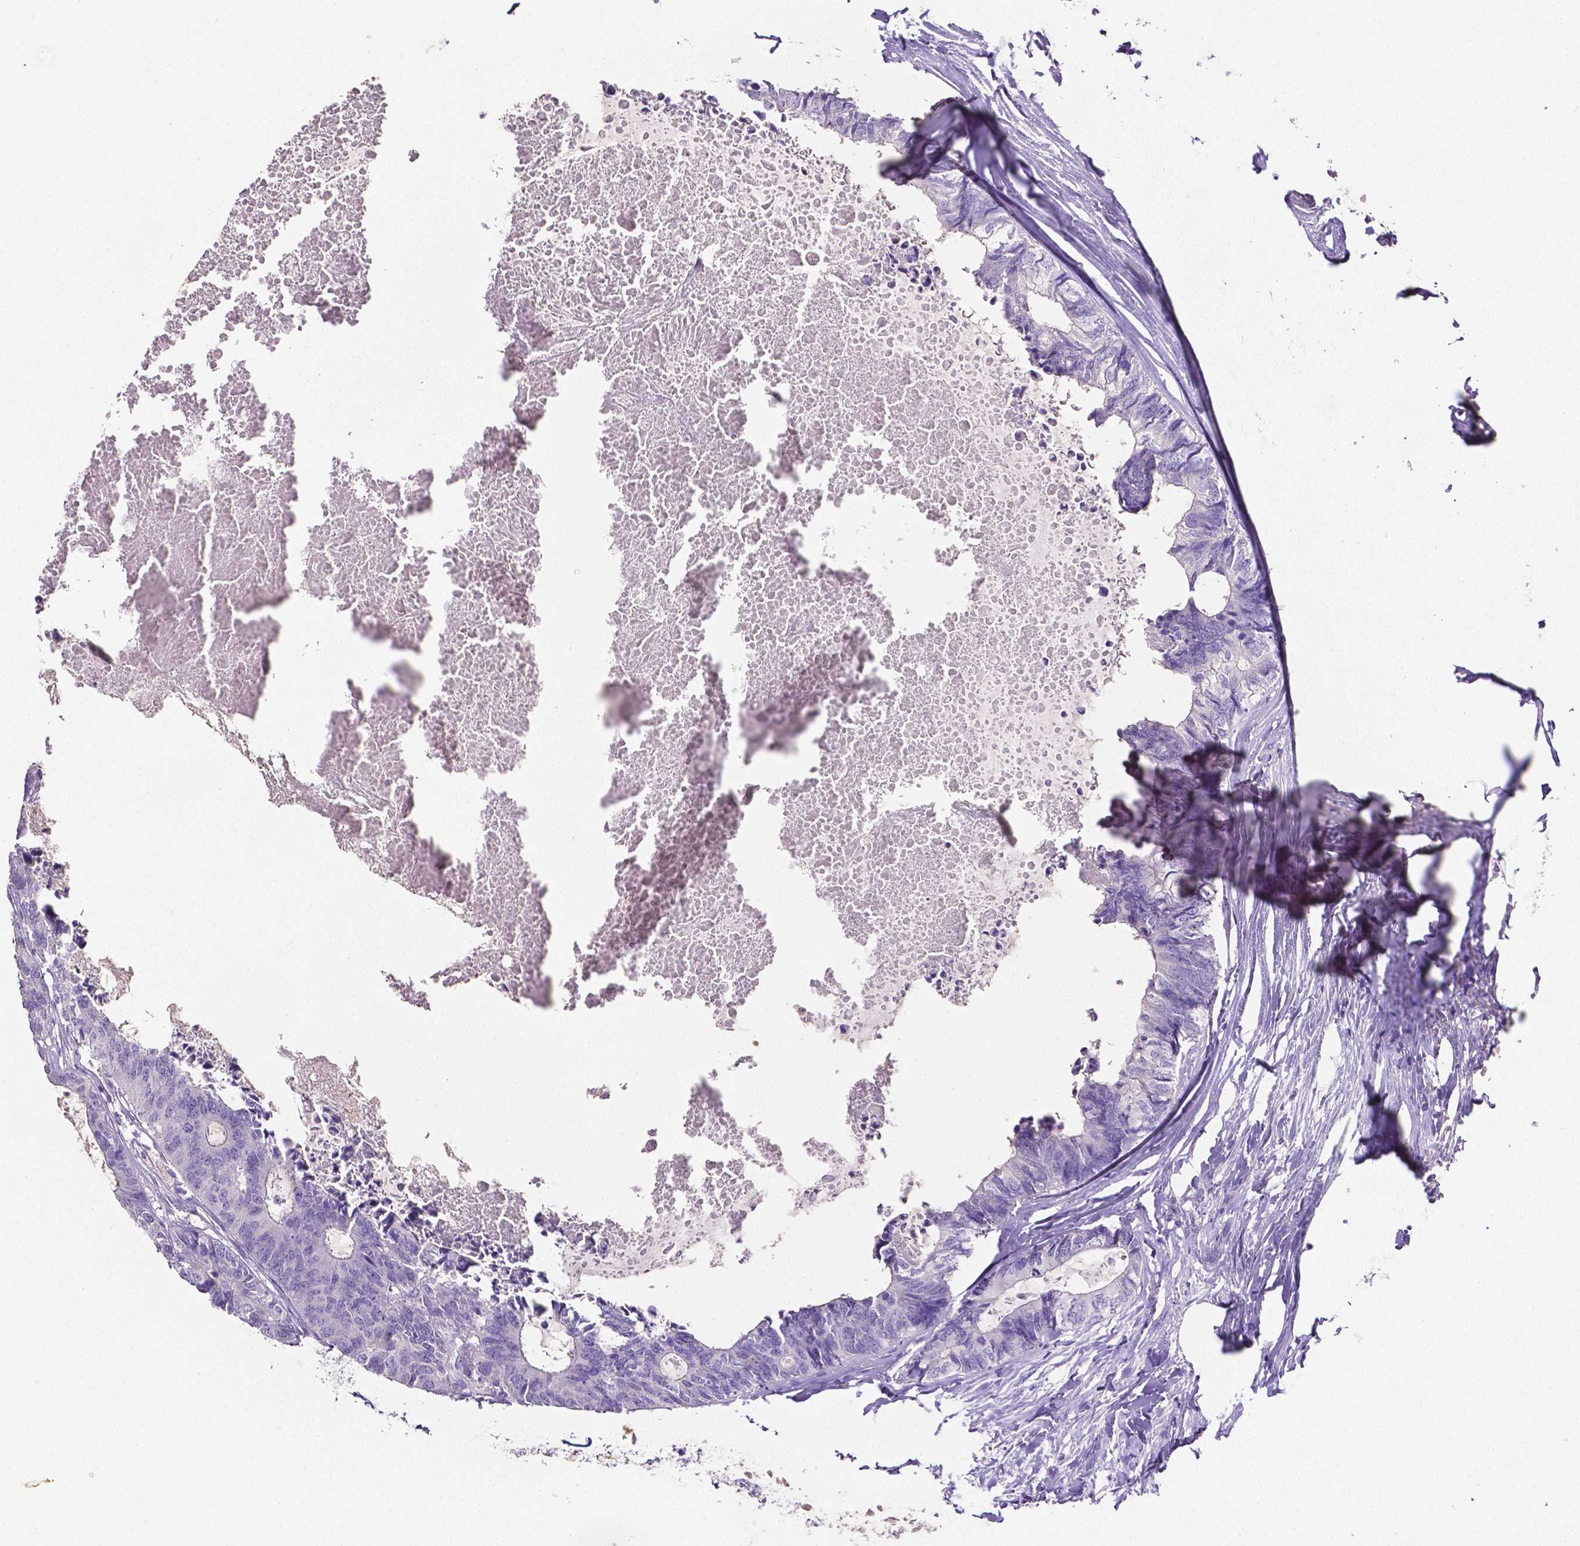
{"staining": {"intensity": "negative", "quantity": "none", "location": "none"}, "tissue": "colorectal cancer", "cell_type": "Tumor cells", "image_type": "cancer", "snomed": [{"axis": "morphology", "description": "Adenocarcinoma, NOS"}, {"axis": "topography", "description": "Colon"}, {"axis": "topography", "description": "Rectum"}], "caption": "DAB (3,3'-diaminobenzidine) immunohistochemical staining of human colorectal adenocarcinoma exhibits no significant expression in tumor cells. Nuclei are stained in blue.", "gene": "SLC22A2", "patient": {"sex": "male", "age": 57}}